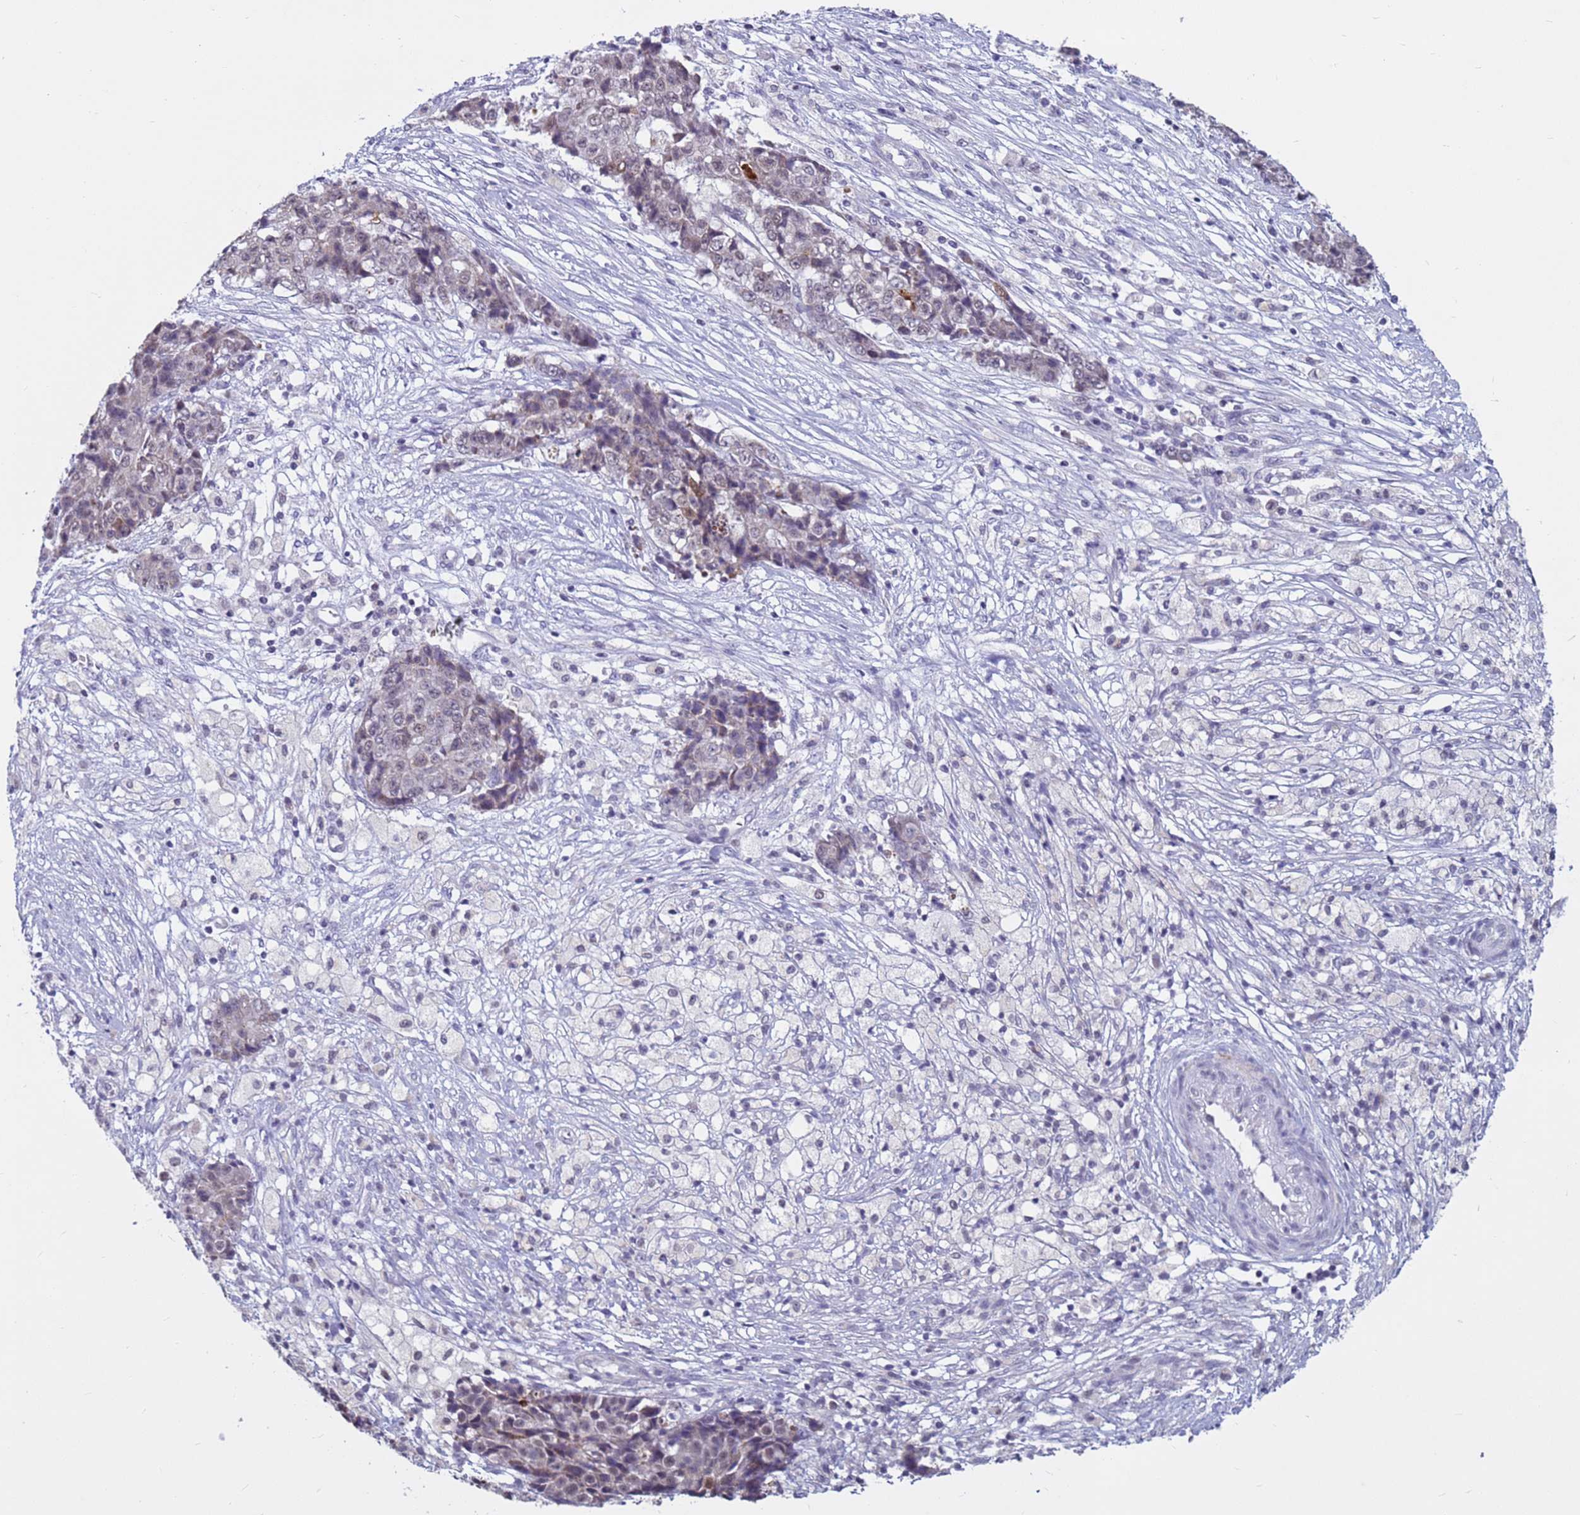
{"staining": {"intensity": "weak", "quantity": "<25%", "location": "cytoplasmic/membranous"}, "tissue": "ovarian cancer", "cell_type": "Tumor cells", "image_type": "cancer", "snomed": [{"axis": "morphology", "description": "Carcinoma, endometroid"}, {"axis": "topography", "description": "Ovary"}], "caption": "The IHC photomicrograph has no significant expression in tumor cells of ovarian cancer tissue.", "gene": "CDK2AP2", "patient": {"sex": "female", "age": 42}}